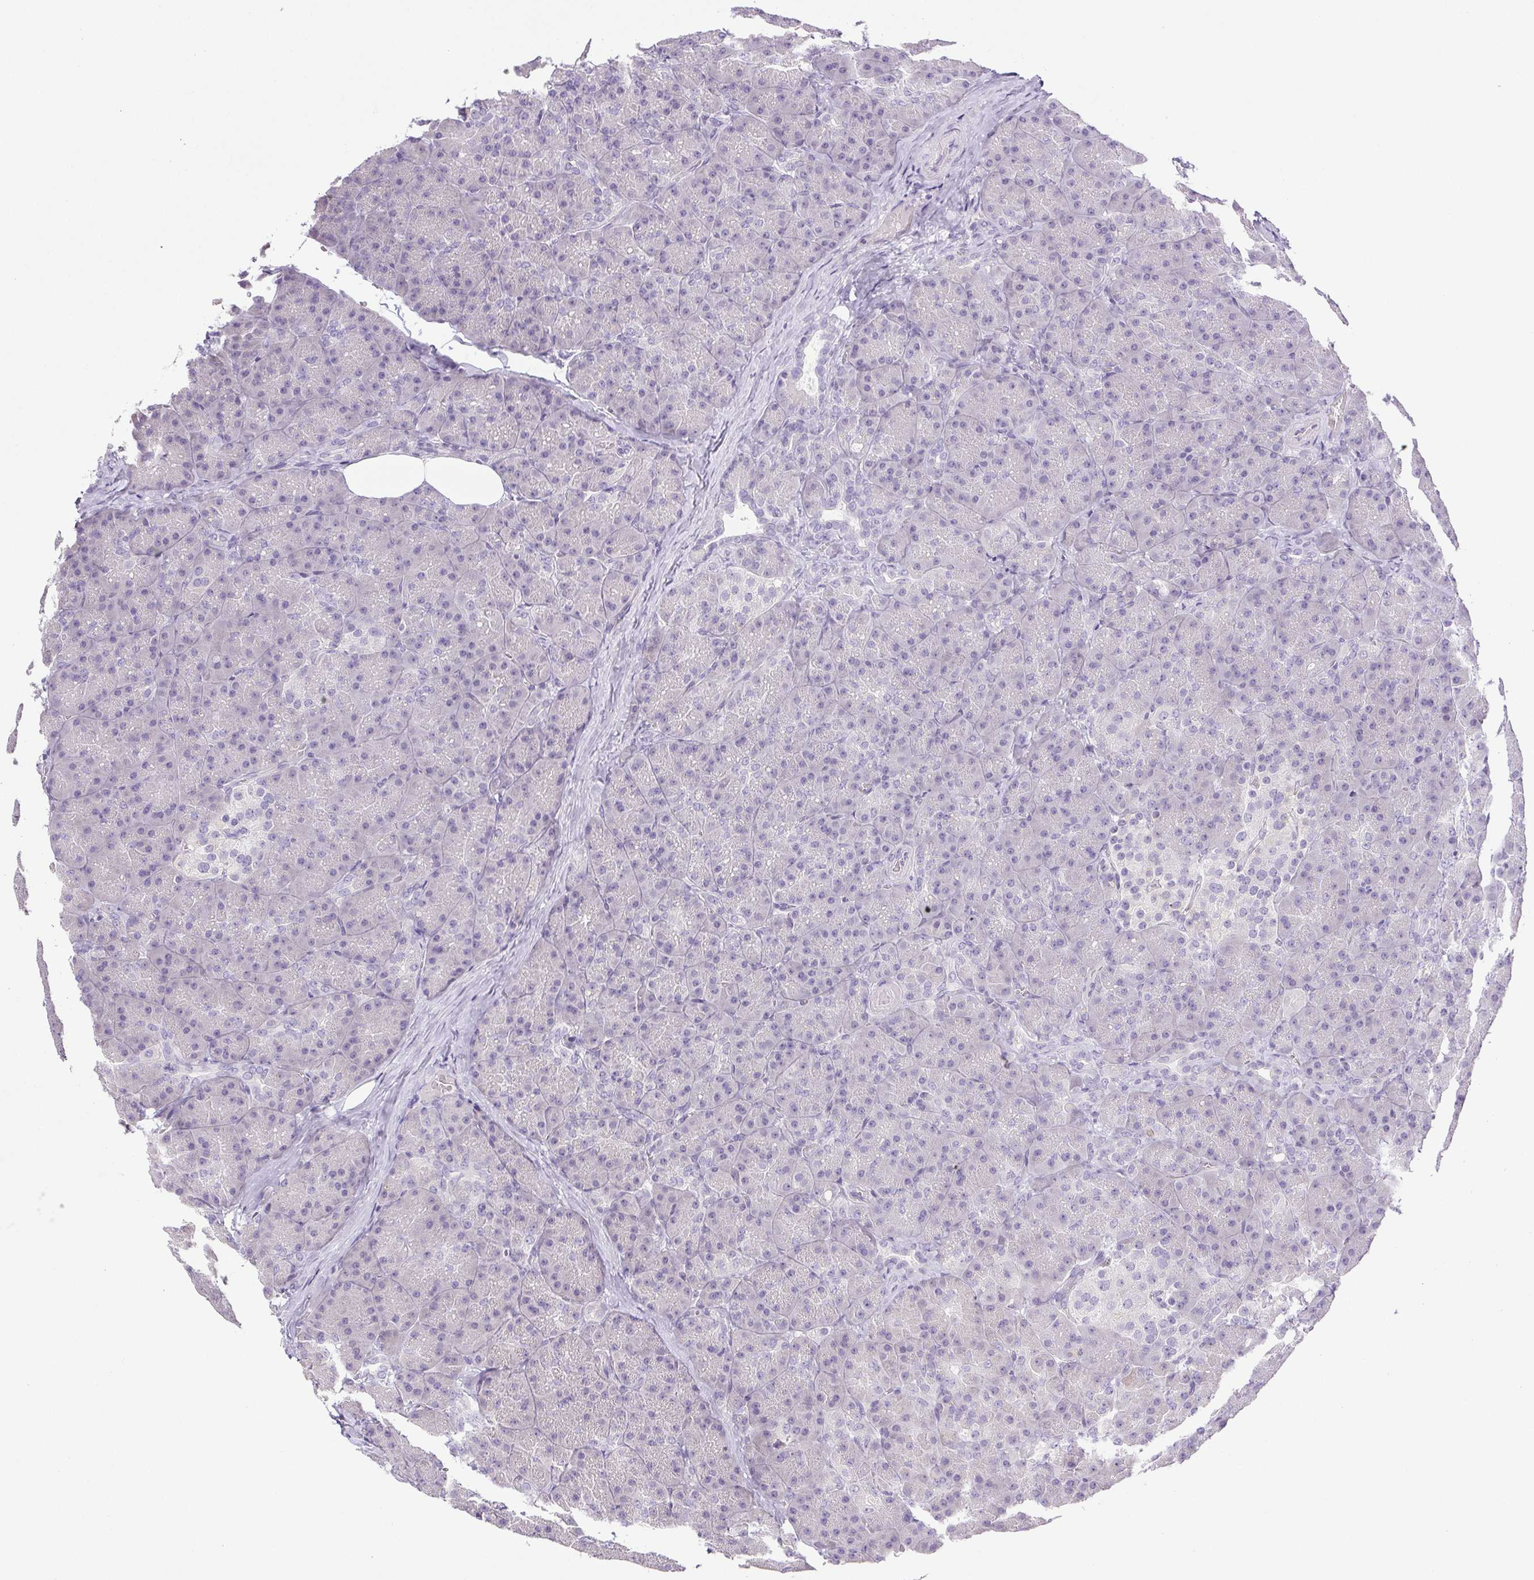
{"staining": {"intensity": "negative", "quantity": "none", "location": "none"}, "tissue": "pancreas", "cell_type": "Exocrine glandular cells", "image_type": "normal", "snomed": [{"axis": "morphology", "description": "Normal tissue, NOS"}, {"axis": "topography", "description": "Pancreas"}], "caption": "An immunohistochemistry histopathology image of benign pancreas is shown. There is no staining in exocrine glandular cells of pancreas.", "gene": "PAPPA2", "patient": {"sex": "male", "age": 57}}